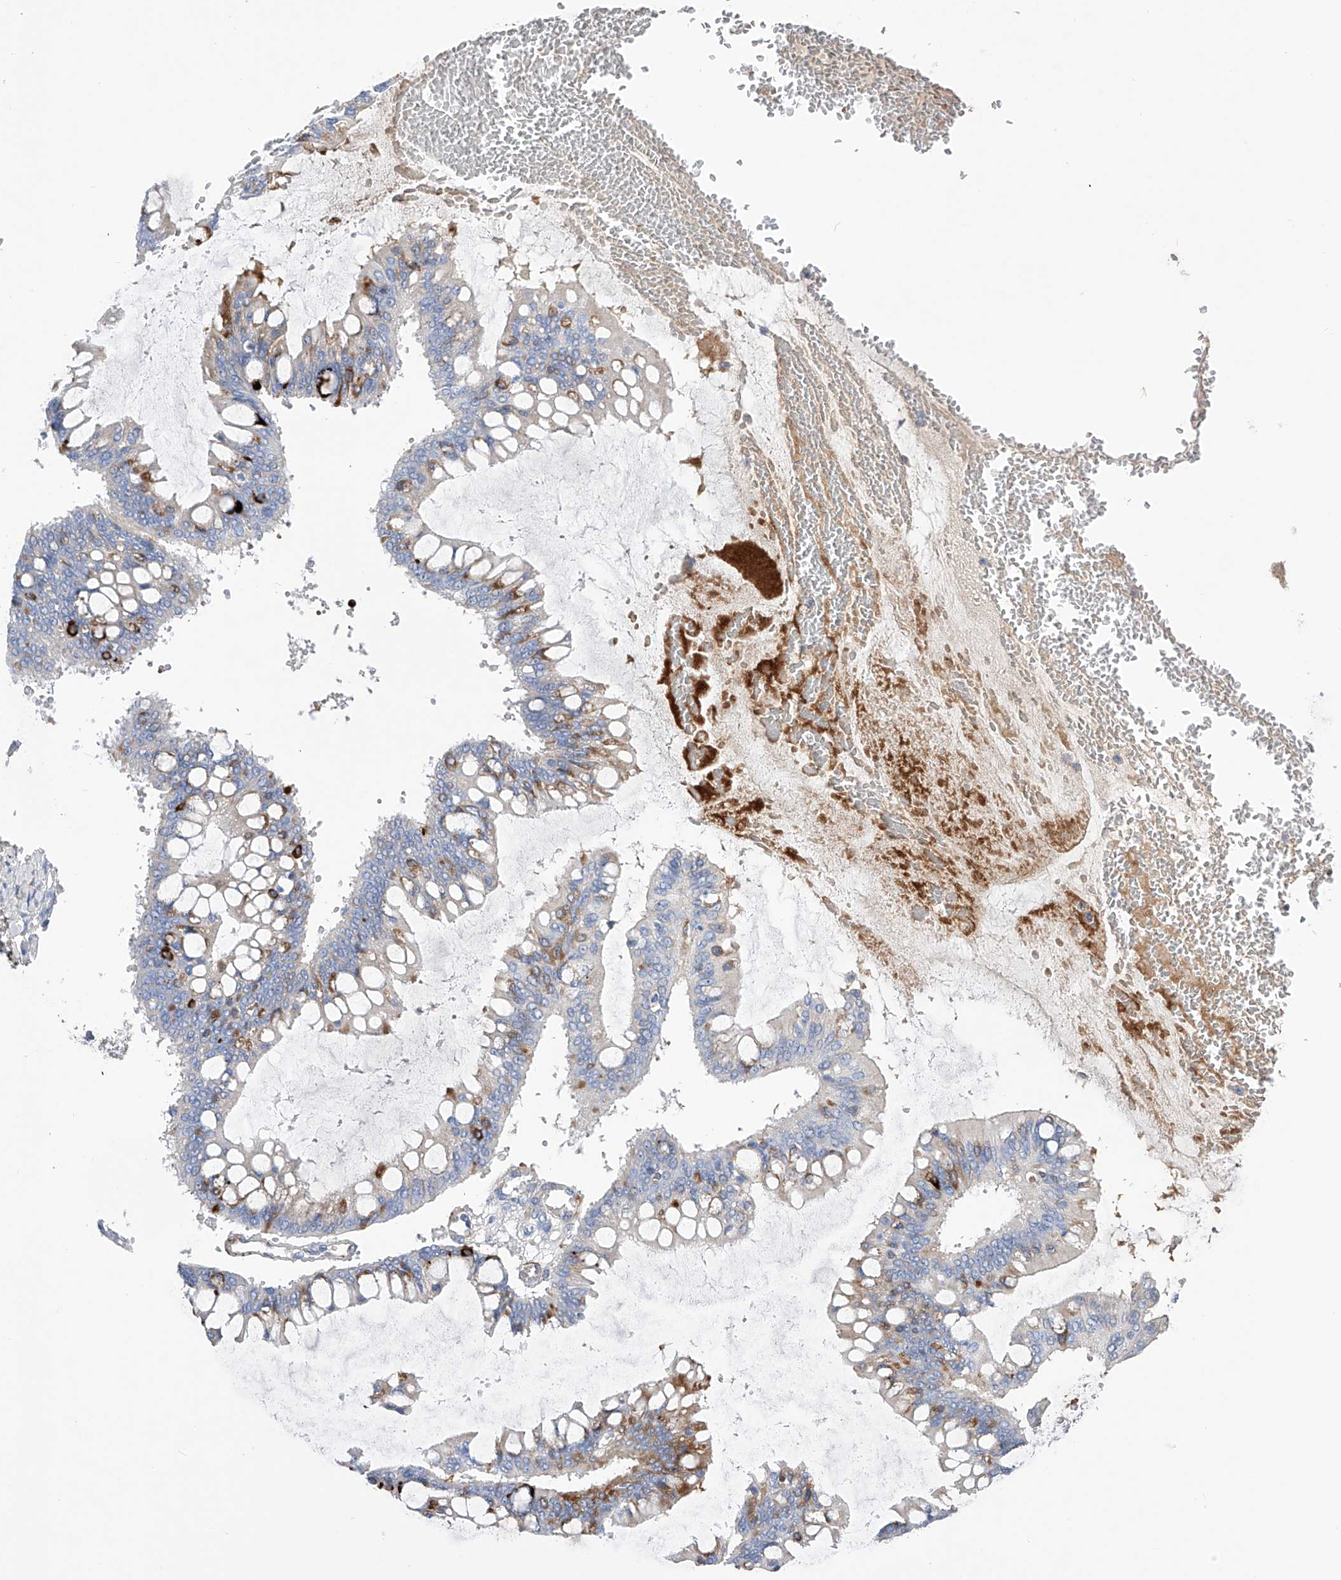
{"staining": {"intensity": "strong", "quantity": "<25%", "location": "cytoplasmic/membranous"}, "tissue": "ovarian cancer", "cell_type": "Tumor cells", "image_type": "cancer", "snomed": [{"axis": "morphology", "description": "Cystadenocarcinoma, mucinous, NOS"}, {"axis": "topography", "description": "Ovary"}], "caption": "The micrograph shows a brown stain indicating the presence of a protein in the cytoplasmic/membranous of tumor cells in ovarian cancer (mucinous cystadenocarcinoma).", "gene": "NFATC4", "patient": {"sex": "female", "age": 73}}